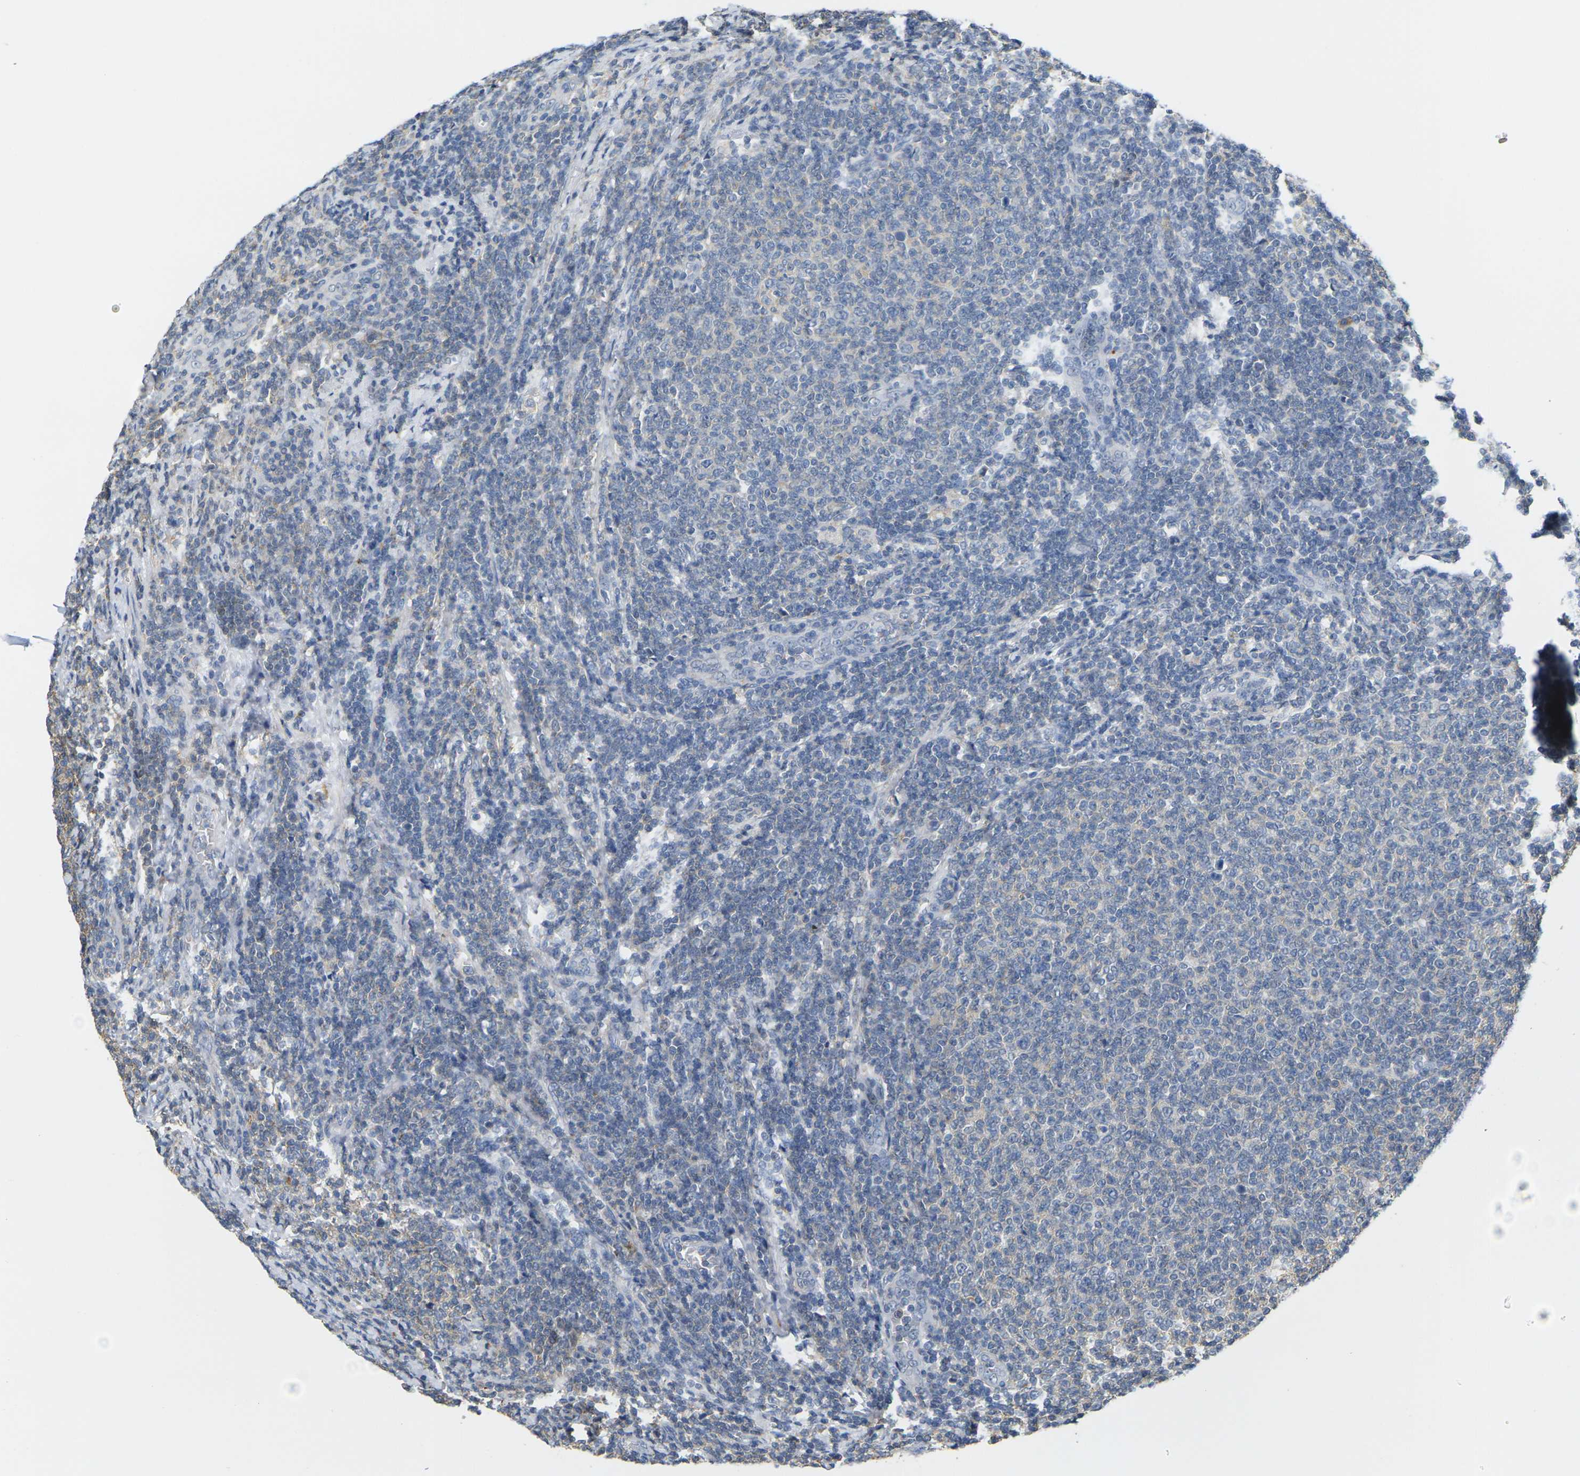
{"staining": {"intensity": "negative", "quantity": "none", "location": "none"}, "tissue": "lymphoma", "cell_type": "Tumor cells", "image_type": "cancer", "snomed": [{"axis": "morphology", "description": "Malignant lymphoma, non-Hodgkin's type, Low grade"}, {"axis": "topography", "description": "Lymph node"}], "caption": "IHC micrograph of neoplastic tissue: lymphoma stained with DAB displays no significant protein staining in tumor cells.", "gene": "OTOF", "patient": {"sex": "male", "age": 66}}